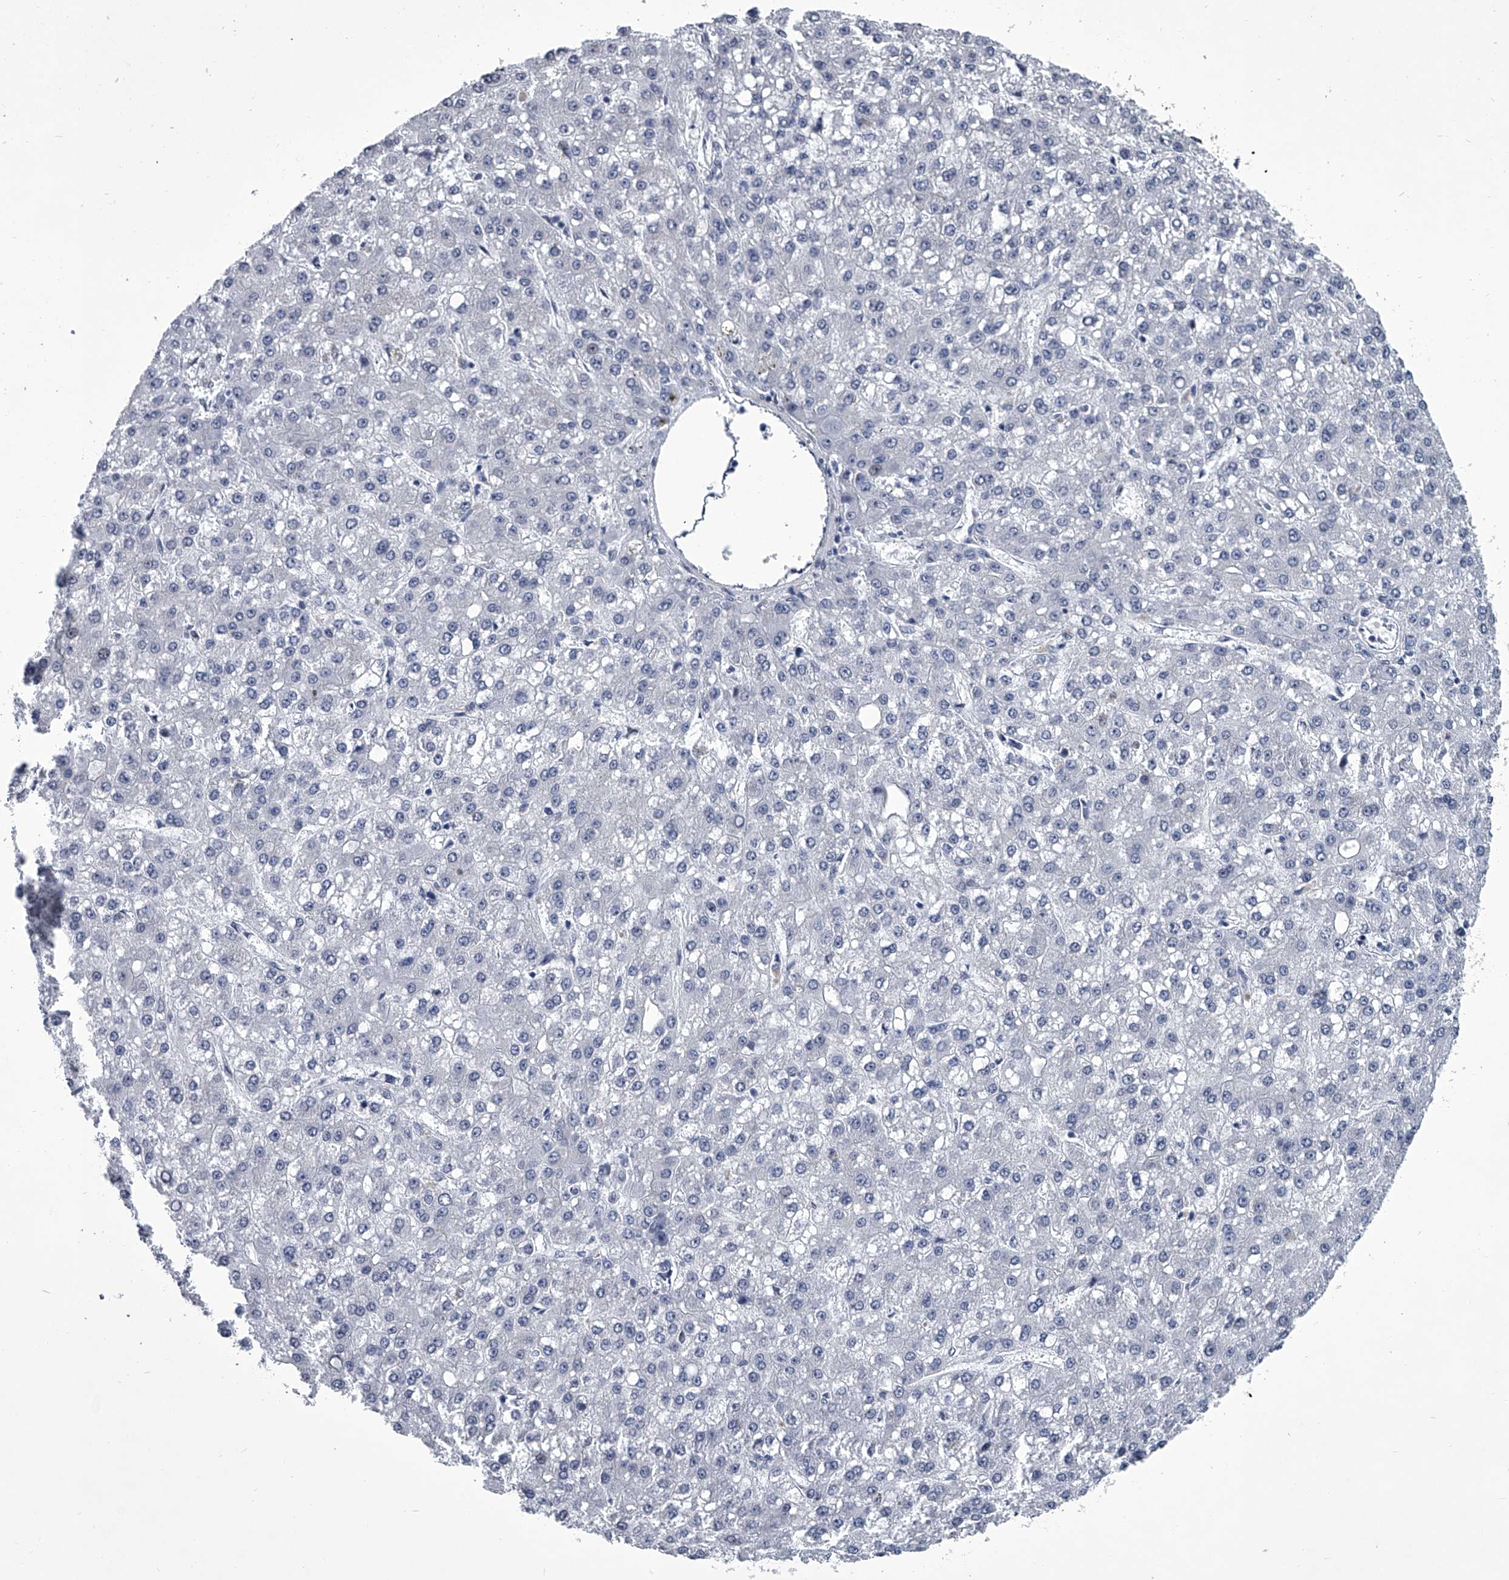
{"staining": {"intensity": "negative", "quantity": "none", "location": "none"}, "tissue": "liver cancer", "cell_type": "Tumor cells", "image_type": "cancer", "snomed": [{"axis": "morphology", "description": "Carcinoma, Hepatocellular, NOS"}, {"axis": "topography", "description": "Liver"}], "caption": "High power microscopy photomicrograph of an immunohistochemistry photomicrograph of liver hepatocellular carcinoma, revealing no significant positivity in tumor cells.", "gene": "PPP2R5D", "patient": {"sex": "male", "age": 67}}